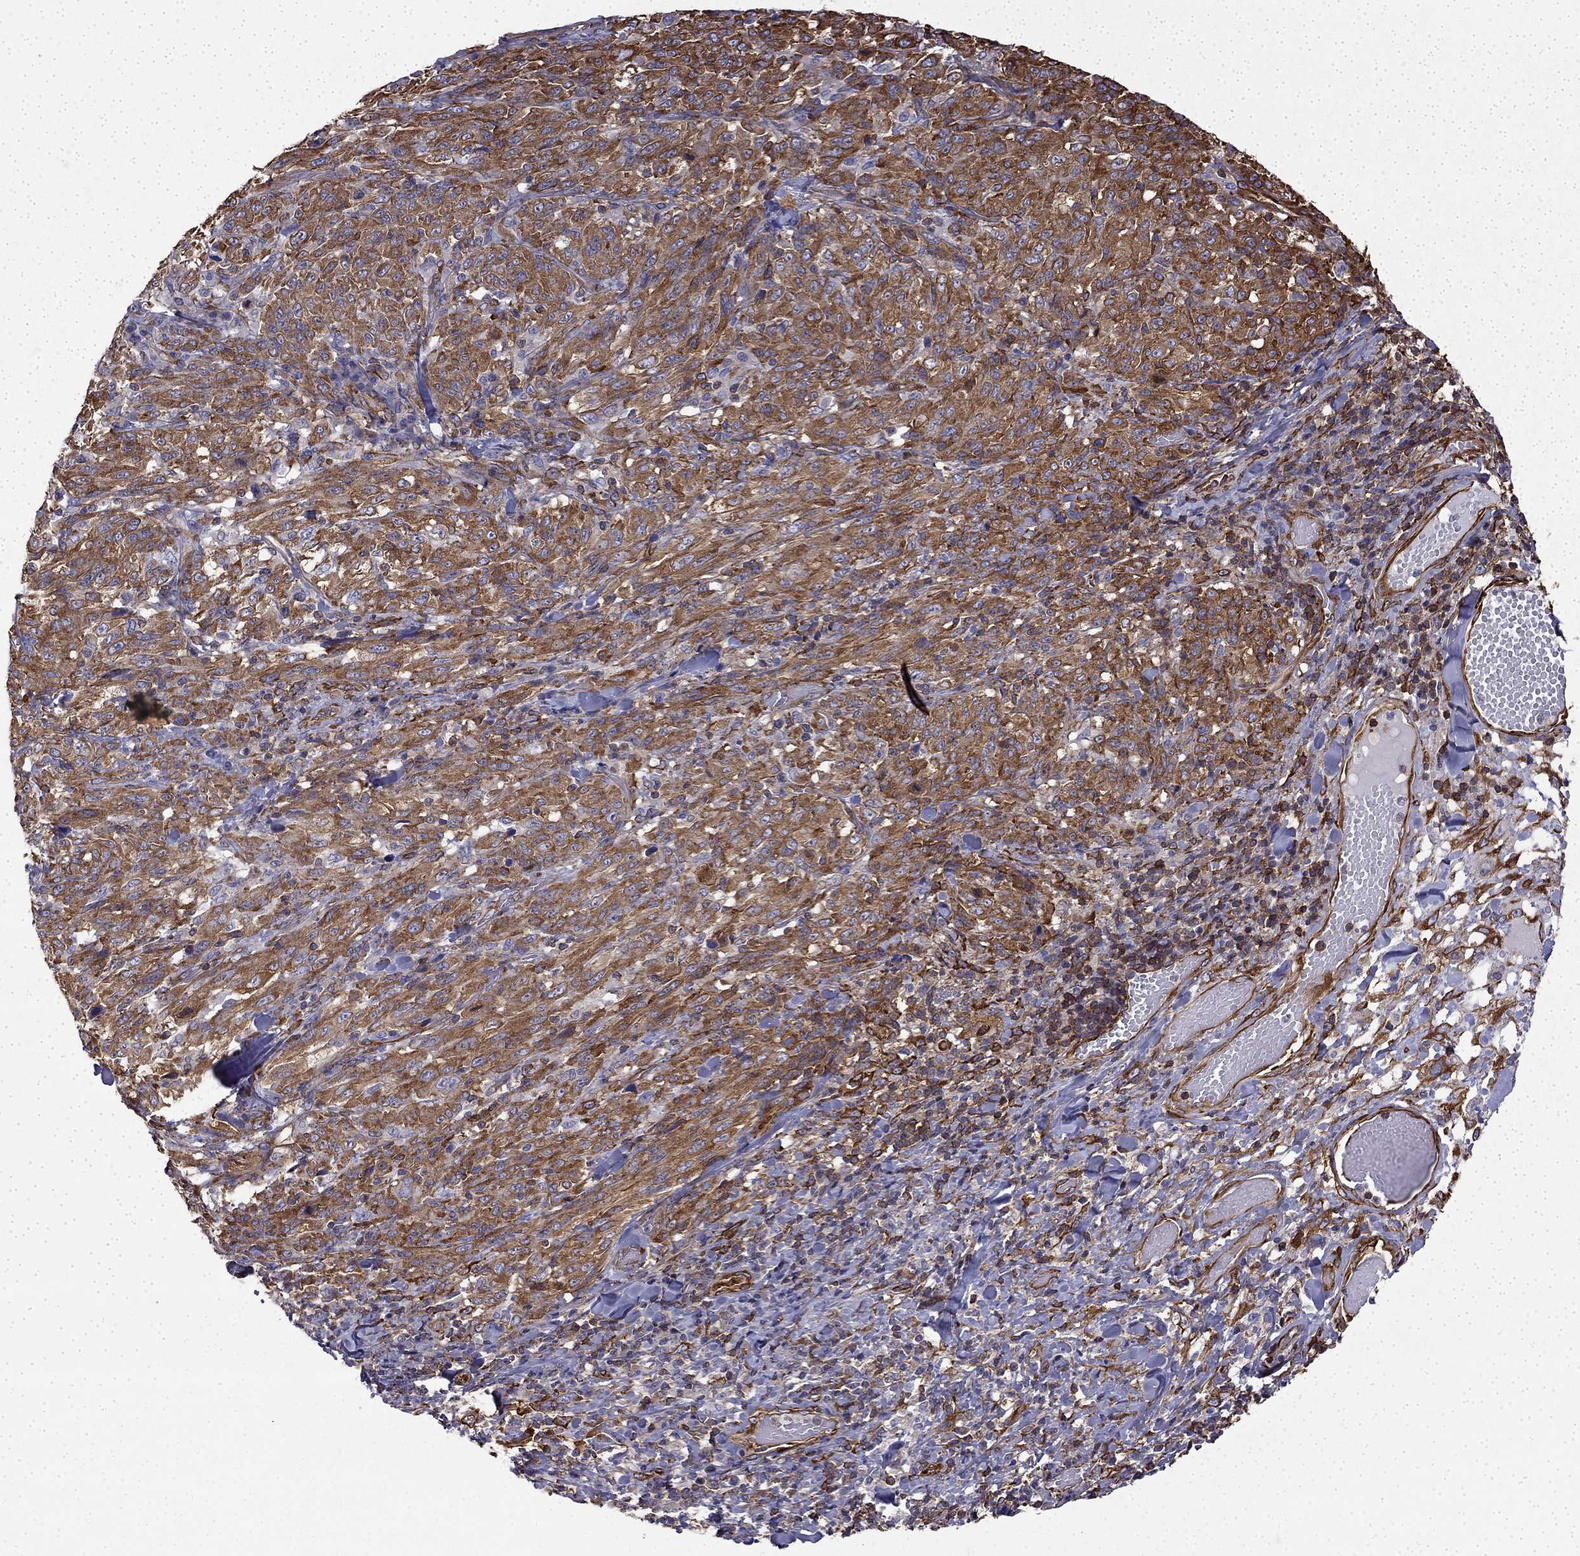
{"staining": {"intensity": "strong", "quantity": ">75%", "location": "cytoplasmic/membranous"}, "tissue": "melanoma", "cell_type": "Tumor cells", "image_type": "cancer", "snomed": [{"axis": "morphology", "description": "Malignant melanoma, NOS"}, {"axis": "topography", "description": "Skin"}], "caption": "The micrograph demonstrates immunohistochemical staining of malignant melanoma. There is strong cytoplasmic/membranous expression is appreciated in about >75% of tumor cells. The staining is performed using DAB (3,3'-diaminobenzidine) brown chromogen to label protein expression. The nuclei are counter-stained blue using hematoxylin.", "gene": "MAP4", "patient": {"sex": "female", "age": 91}}